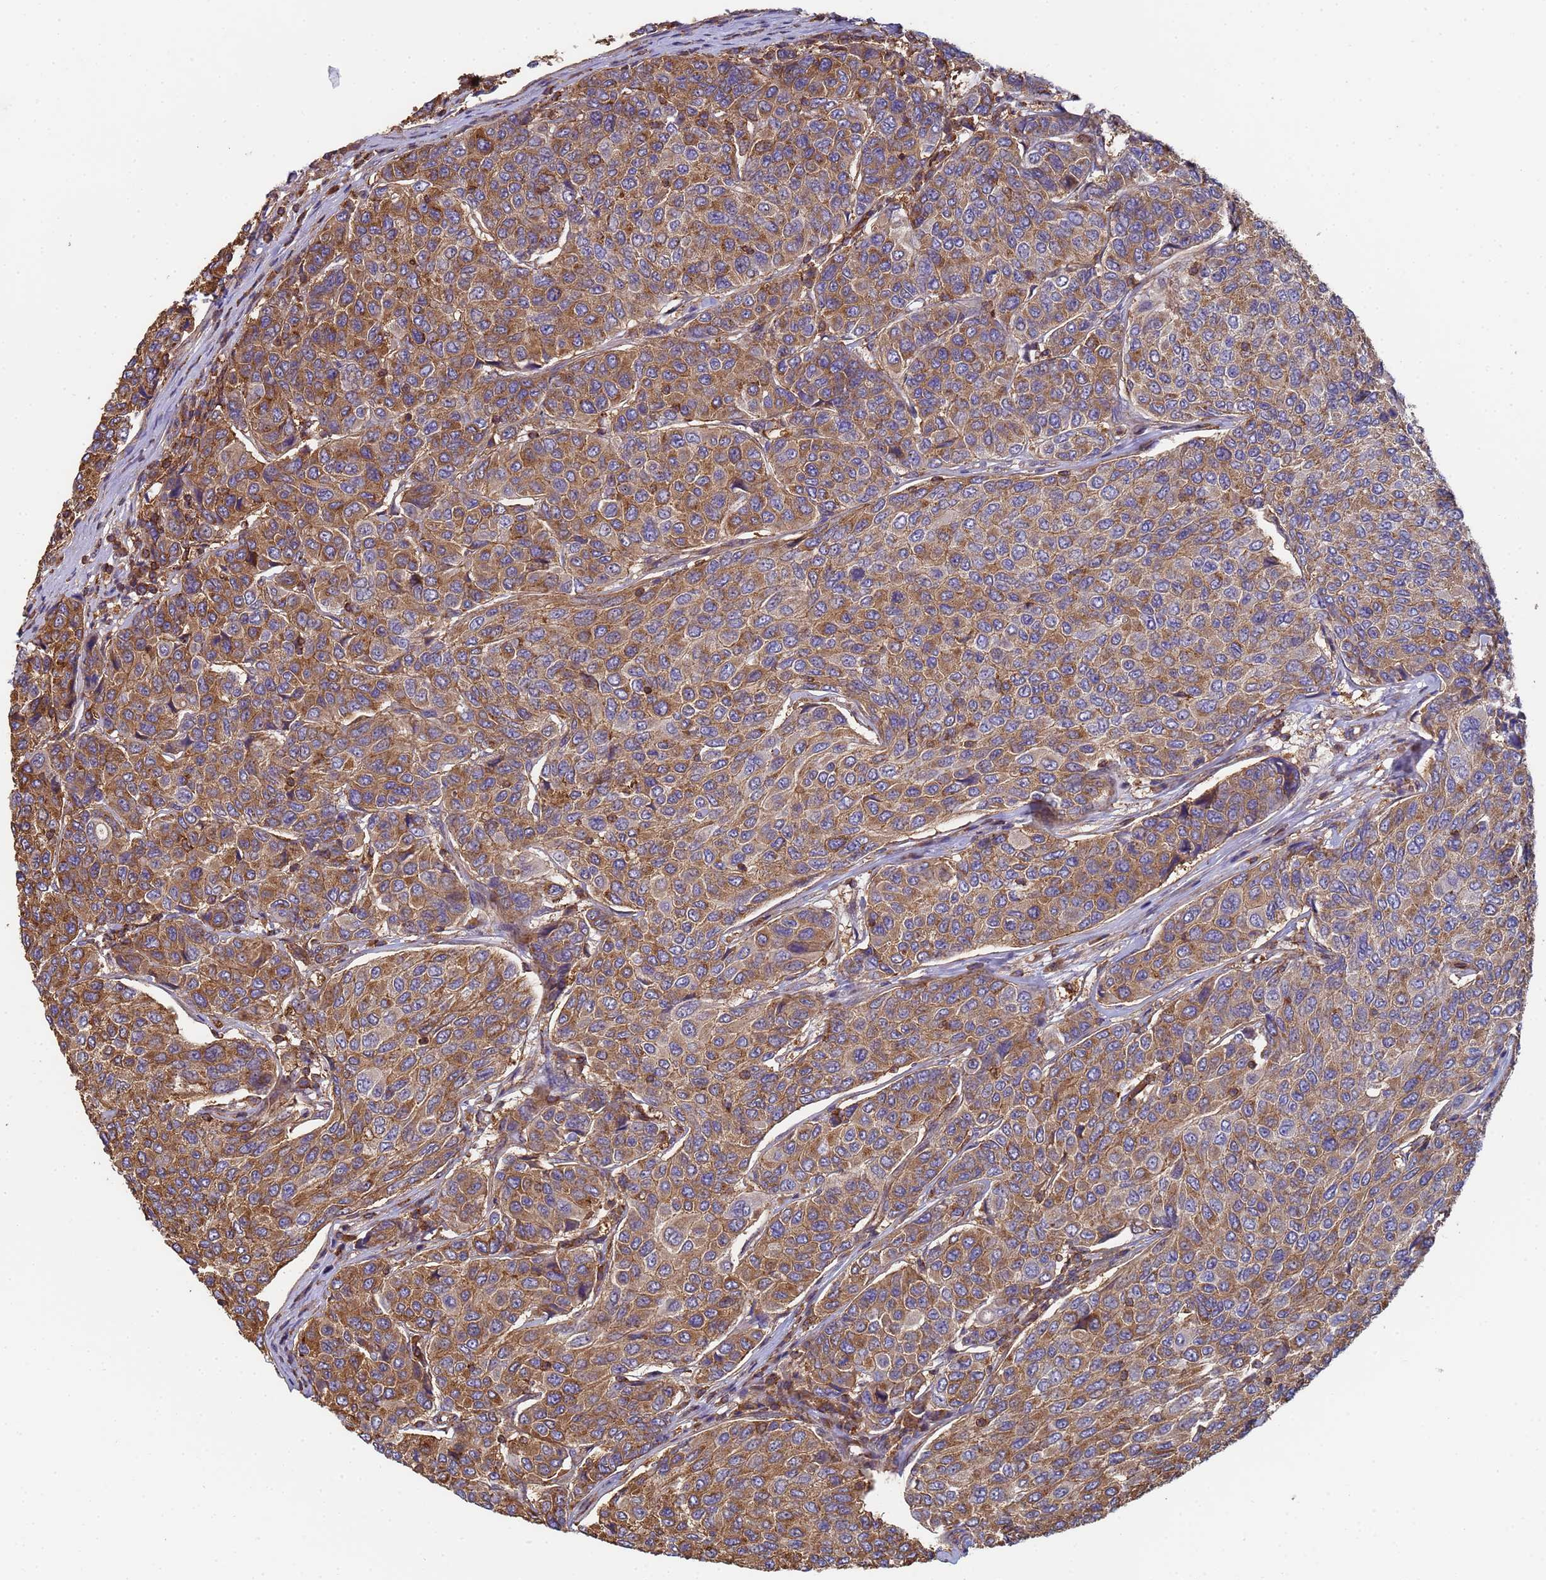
{"staining": {"intensity": "moderate", "quantity": ">75%", "location": "cytoplasmic/membranous"}, "tissue": "breast cancer", "cell_type": "Tumor cells", "image_type": "cancer", "snomed": [{"axis": "morphology", "description": "Duct carcinoma"}, {"axis": "topography", "description": "Breast"}], "caption": "Immunohistochemical staining of intraductal carcinoma (breast) demonstrates medium levels of moderate cytoplasmic/membranous protein staining in about >75% of tumor cells.", "gene": "ZNG1B", "patient": {"sex": "female", "age": 55}}